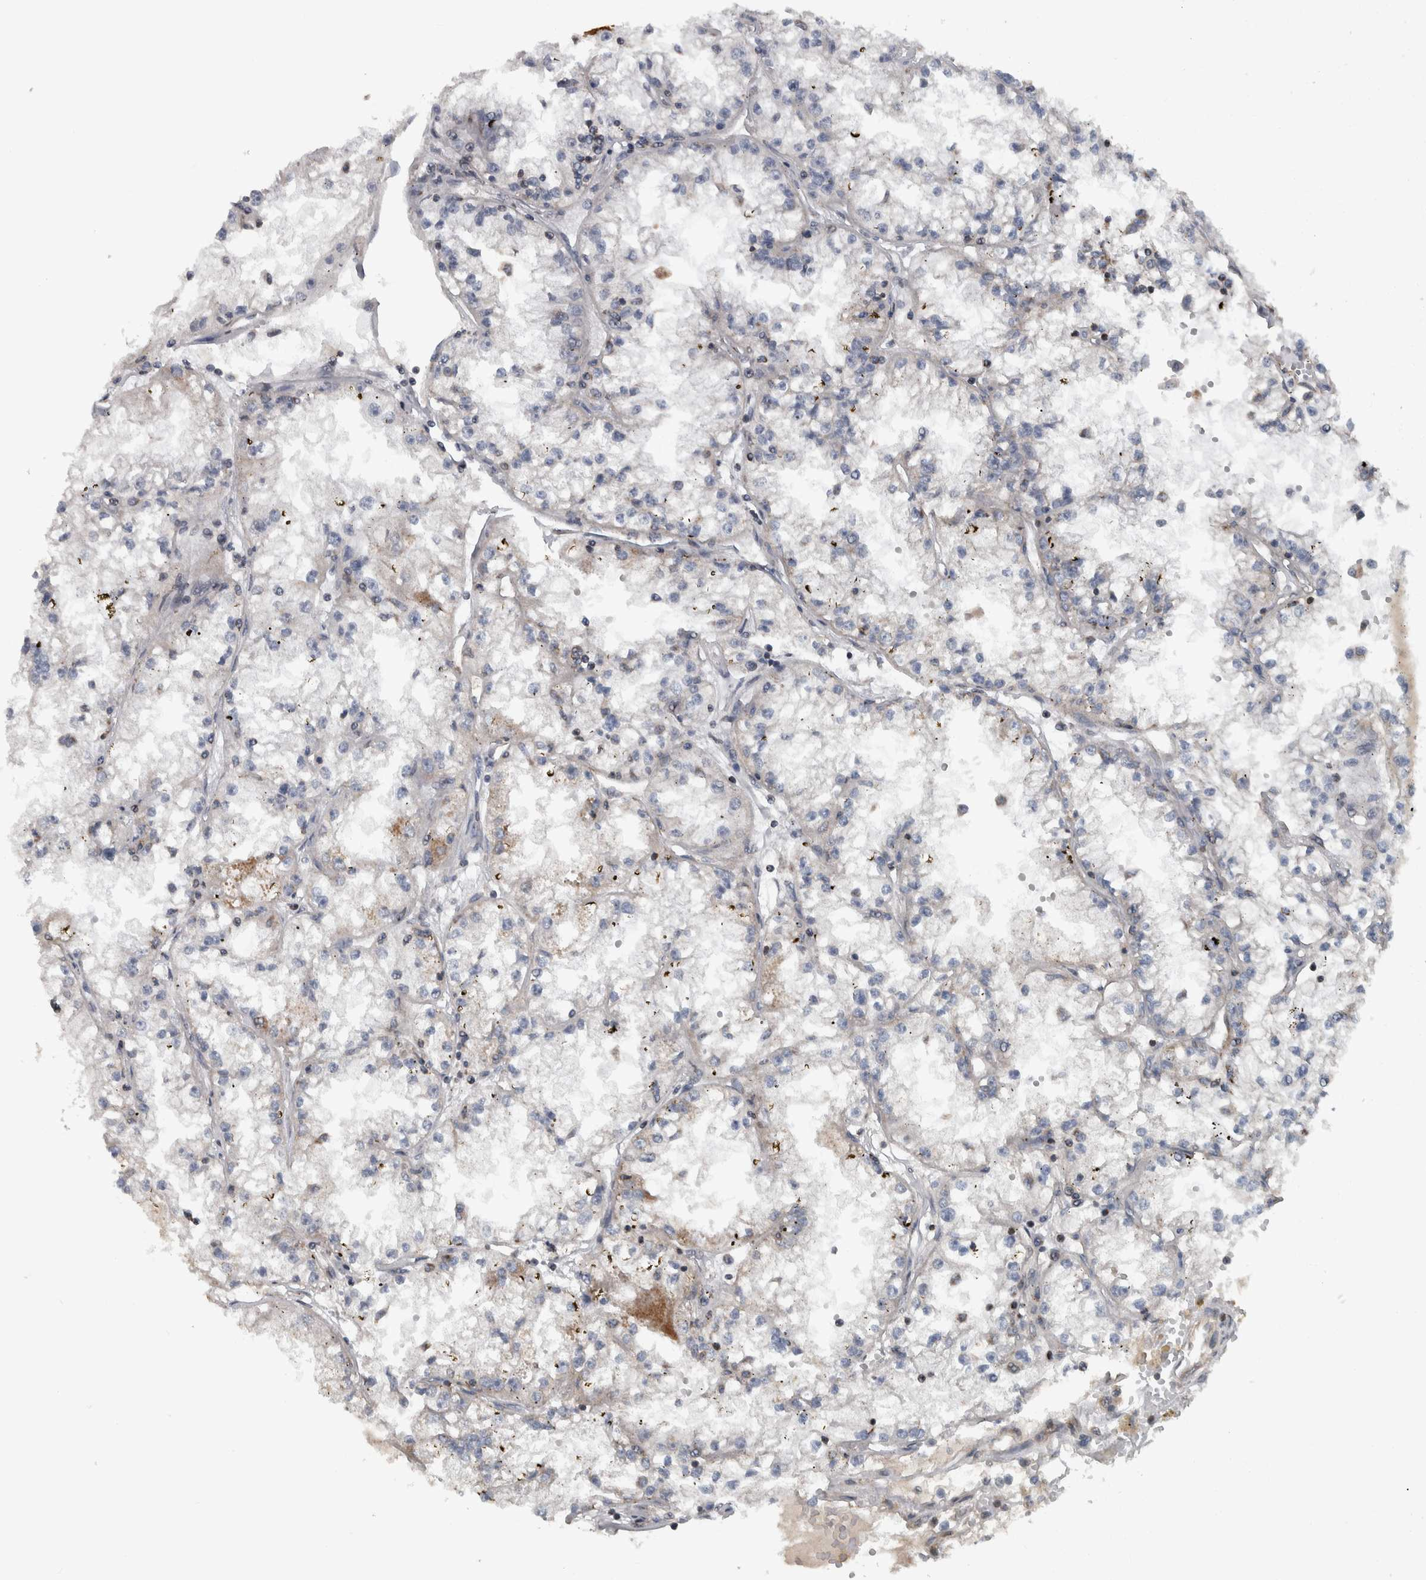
{"staining": {"intensity": "weak", "quantity": "<25%", "location": "cytoplasmic/membranous"}, "tissue": "renal cancer", "cell_type": "Tumor cells", "image_type": "cancer", "snomed": [{"axis": "morphology", "description": "Adenocarcinoma, NOS"}, {"axis": "topography", "description": "Kidney"}], "caption": "Immunohistochemistry (IHC) photomicrograph of renal cancer stained for a protein (brown), which reveals no expression in tumor cells.", "gene": "BAIAP2L1", "patient": {"sex": "male", "age": 56}}